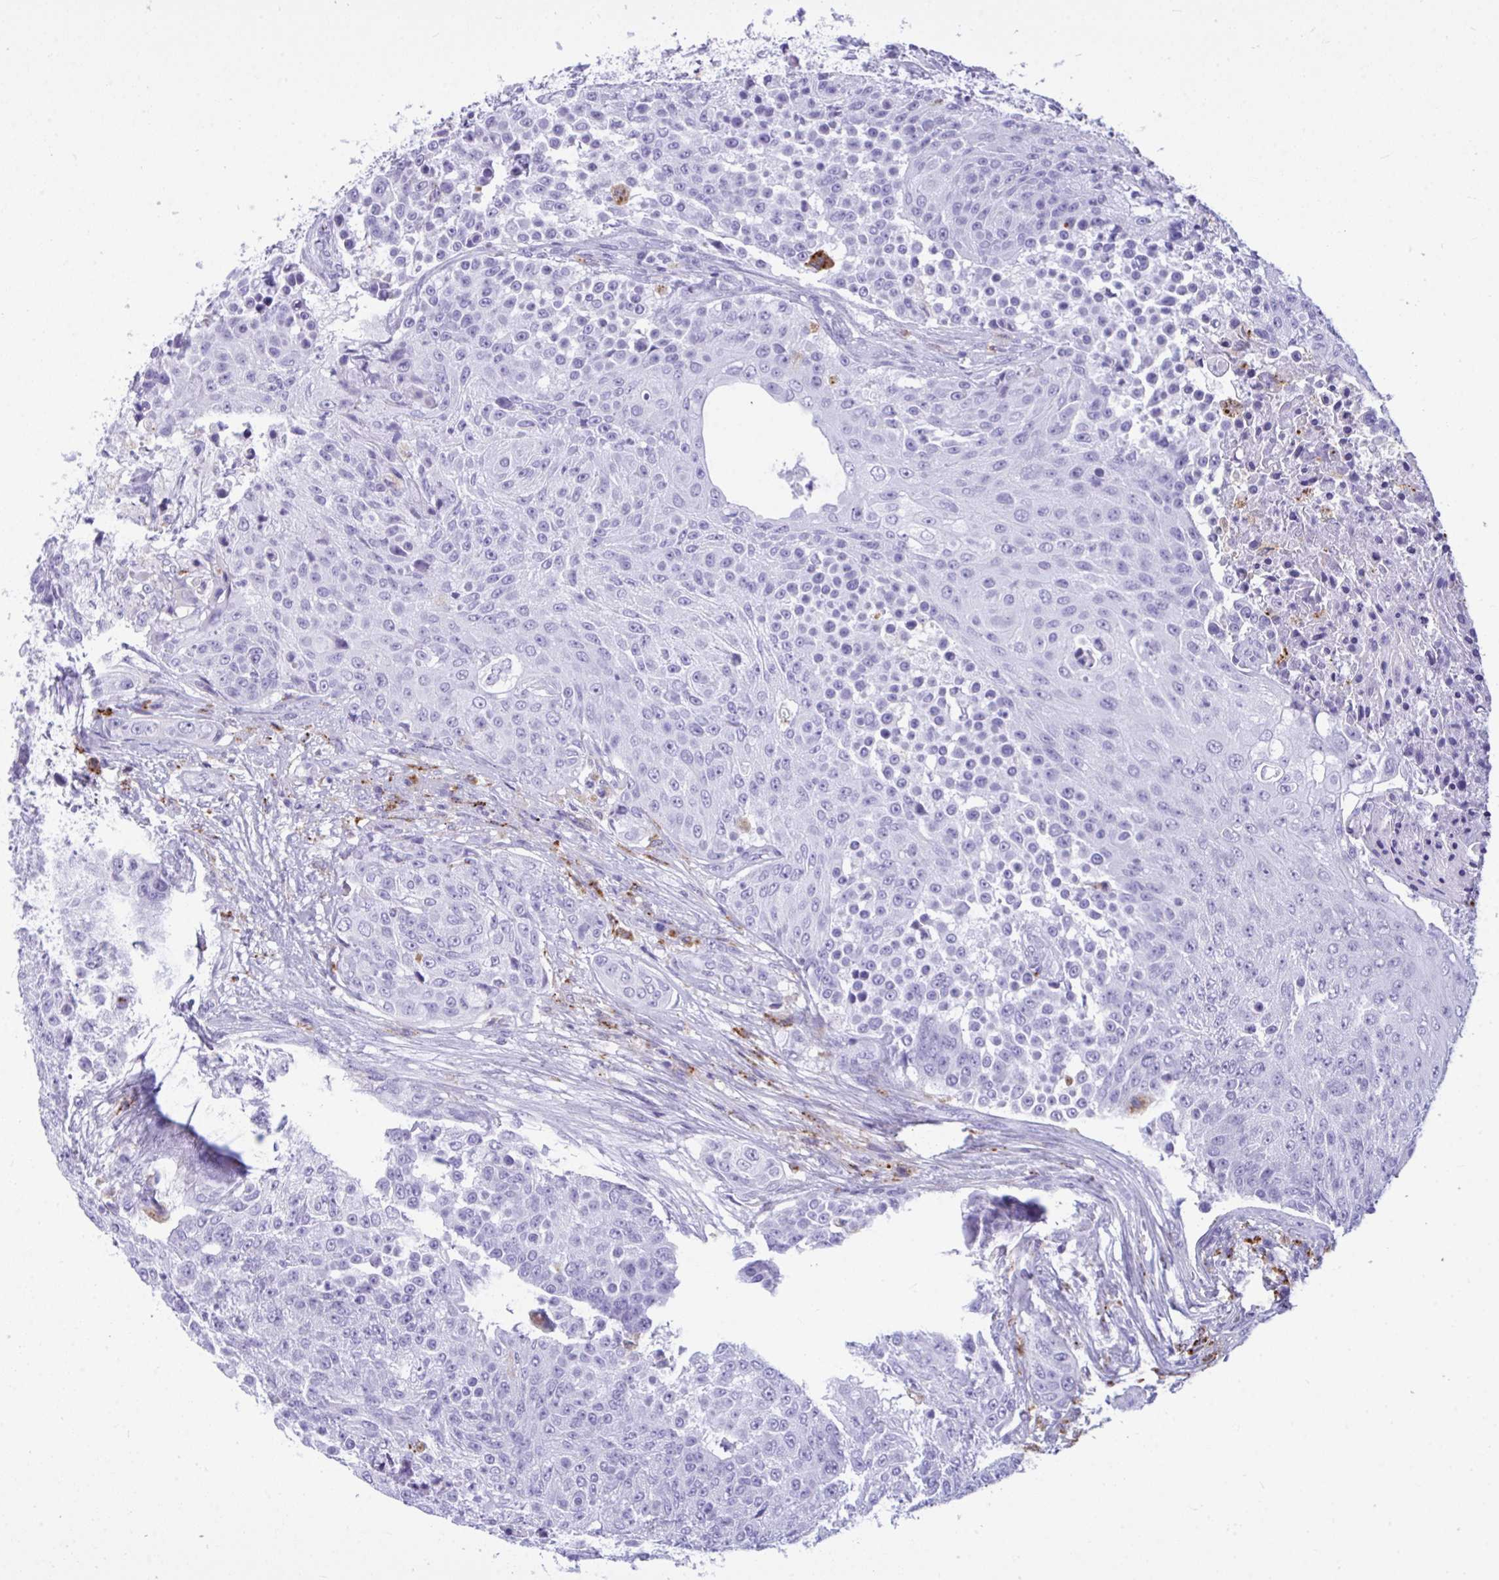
{"staining": {"intensity": "negative", "quantity": "none", "location": "none"}, "tissue": "urothelial cancer", "cell_type": "Tumor cells", "image_type": "cancer", "snomed": [{"axis": "morphology", "description": "Urothelial carcinoma, High grade"}, {"axis": "topography", "description": "Urinary bladder"}], "caption": "A histopathology image of urothelial cancer stained for a protein demonstrates no brown staining in tumor cells.", "gene": "CPVL", "patient": {"sex": "female", "age": 63}}